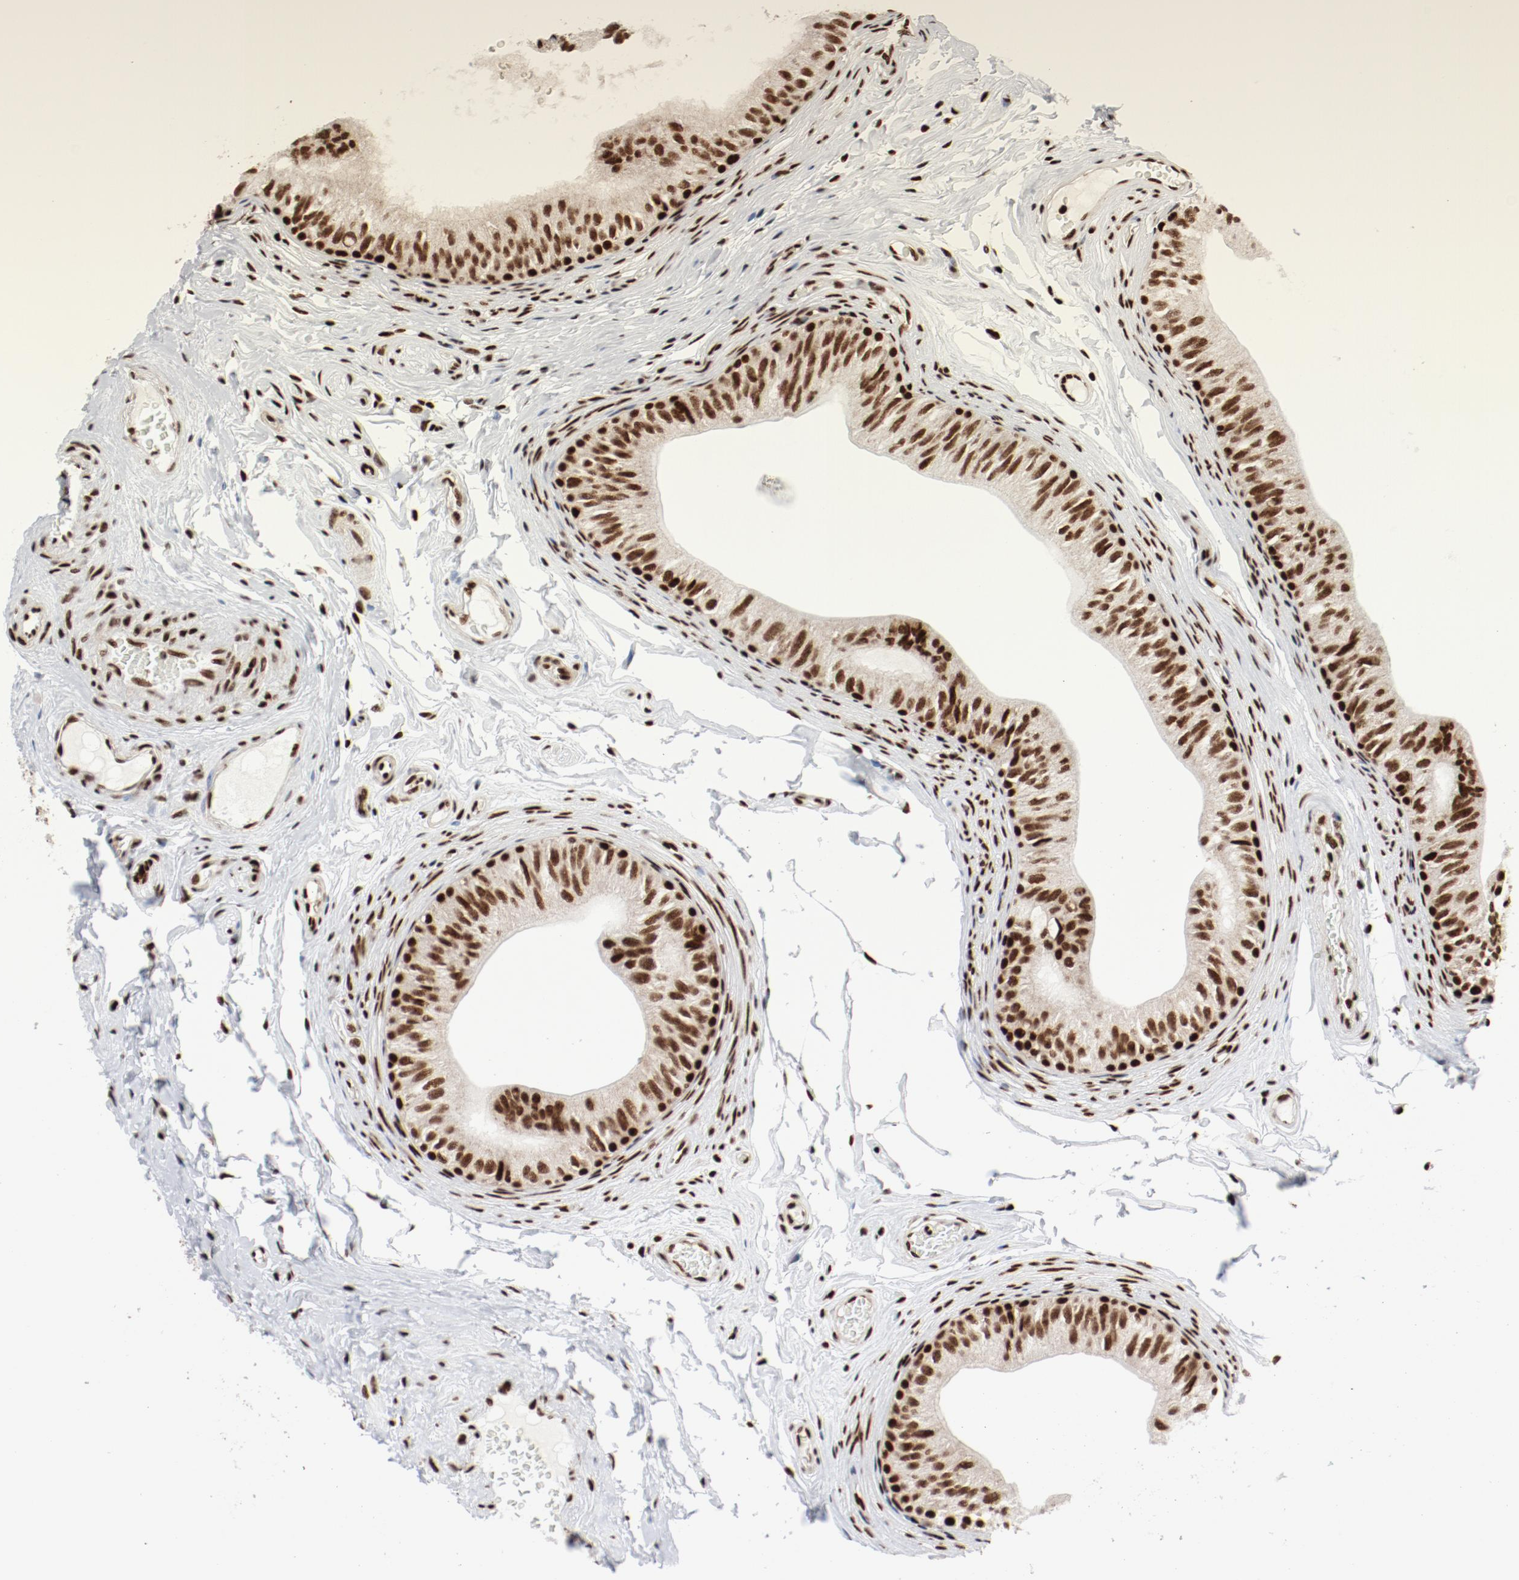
{"staining": {"intensity": "strong", "quantity": ">75%", "location": "nuclear"}, "tissue": "epididymis", "cell_type": "Glandular cells", "image_type": "normal", "snomed": [{"axis": "morphology", "description": "Normal tissue, NOS"}, {"axis": "topography", "description": "Testis"}, {"axis": "topography", "description": "Epididymis"}], "caption": "Immunohistochemistry of benign human epididymis displays high levels of strong nuclear positivity in approximately >75% of glandular cells.", "gene": "NFYB", "patient": {"sex": "male", "age": 36}}